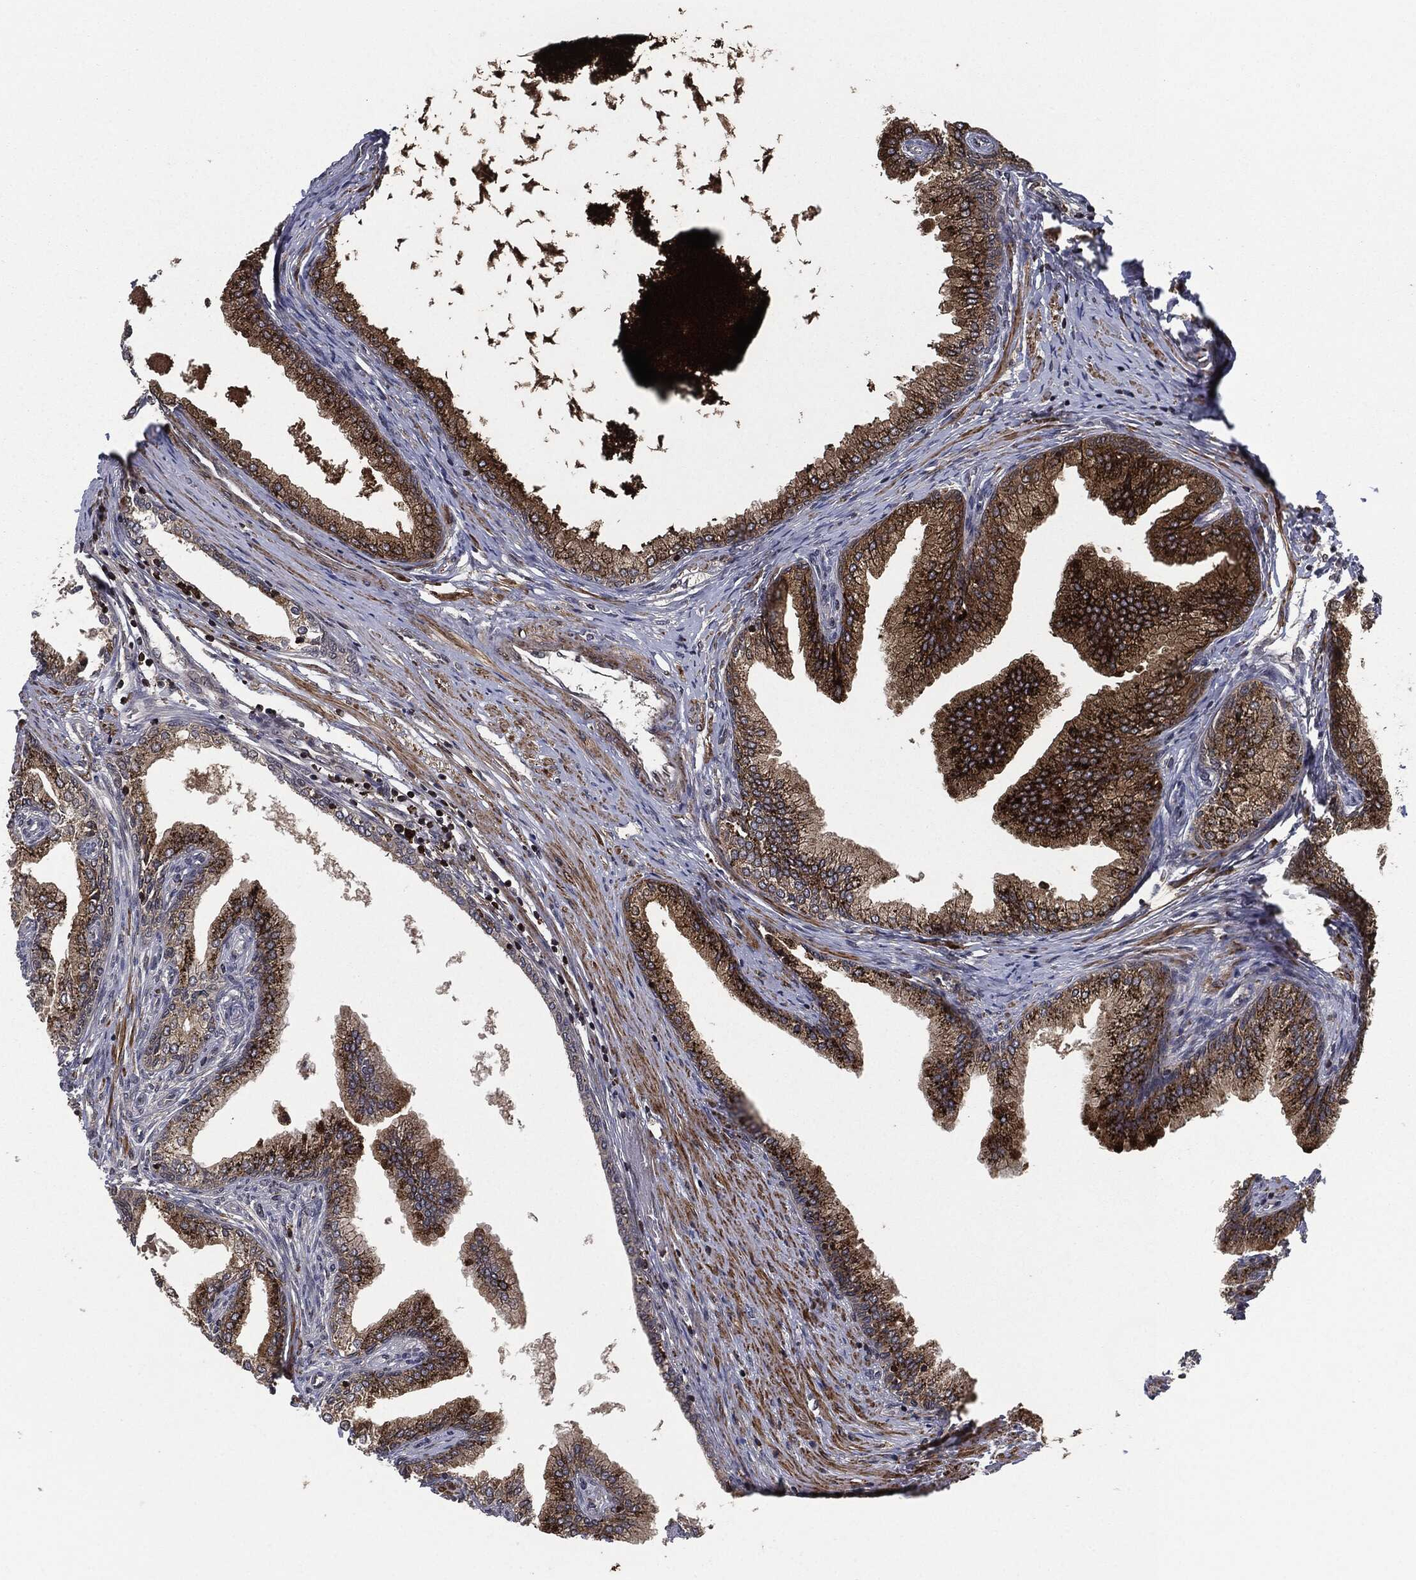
{"staining": {"intensity": "moderate", "quantity": "25%-75%", "location": "cytoplasmic/membranous"}, "tissue": "prostate cancer", "cell_type": "Tumor cells", "image_type": "cancer", "snomed": [{"axis": "morphology", "description": "Adenocarcinoma, Low grade"}, {"axis": "topography", "description": "Prostate and seminal vesicle, NOS"}], "caption": "A brown stain shows moderate cytoplasmic/membranous positivity of a protein in low-grade adenocarcinoma (prostate) tumor cells.", "gene": "UBR1", "patient": {"sex": "male", "age": 61}}